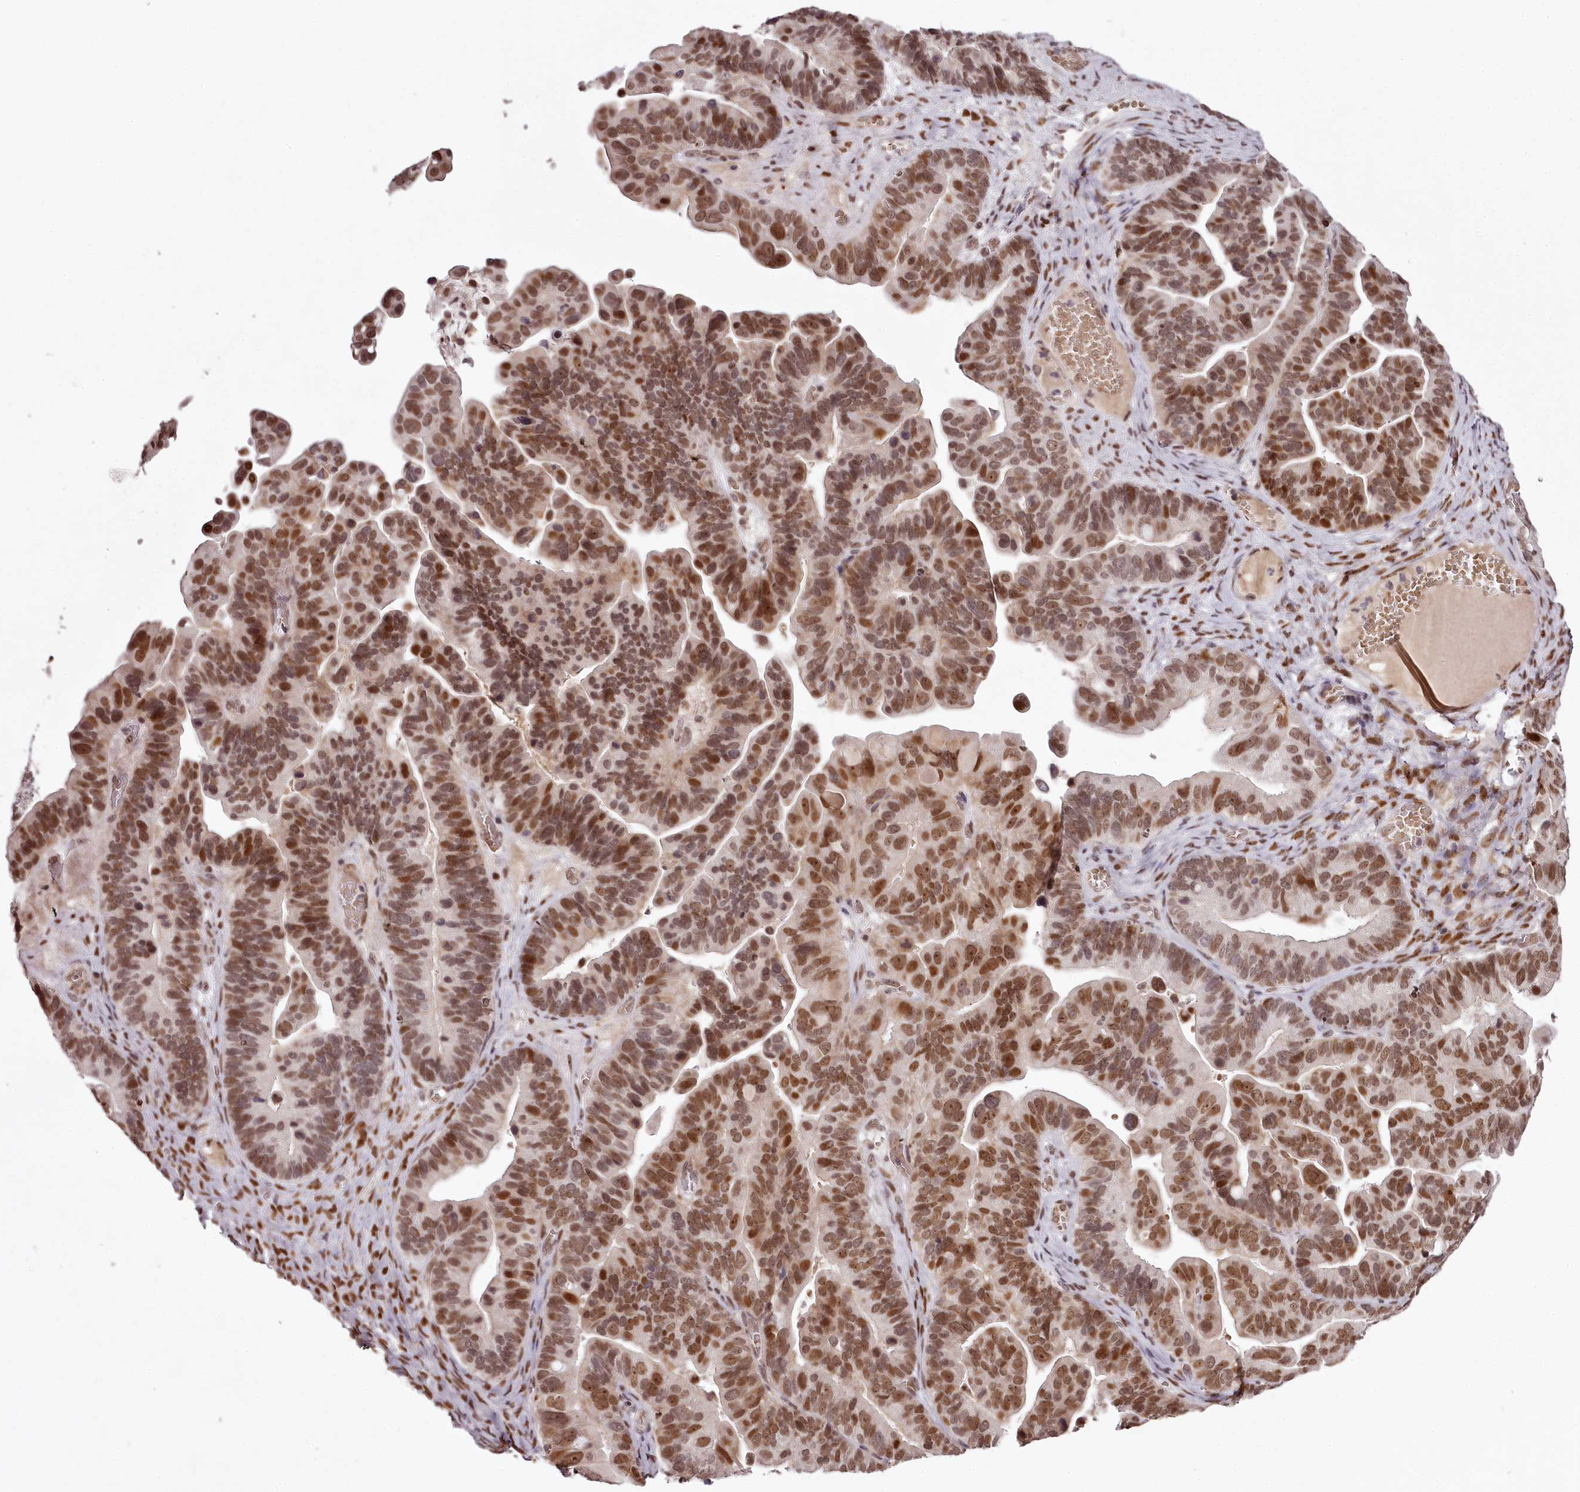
{"staining": {"intensity": "moderate", "quantity": ">75%", "location": "nuclear"}, "tissue": "ovarian cancer", "cell_type": "Tumor cells", "image_type": "cancer", "snomed": [{"axis": "morphology", "description": "Cystadenocarcinoma, serous, NOS"}, {"axis": "topography", "description": "Ovary"}], "caption": "Ovarian cancer (serous cystadenocarcinoma) stained with a protein marker displays moderate staining in tumor cells.", "gene": "THYN1", "patient": {"sex": "female", "age": 56}}